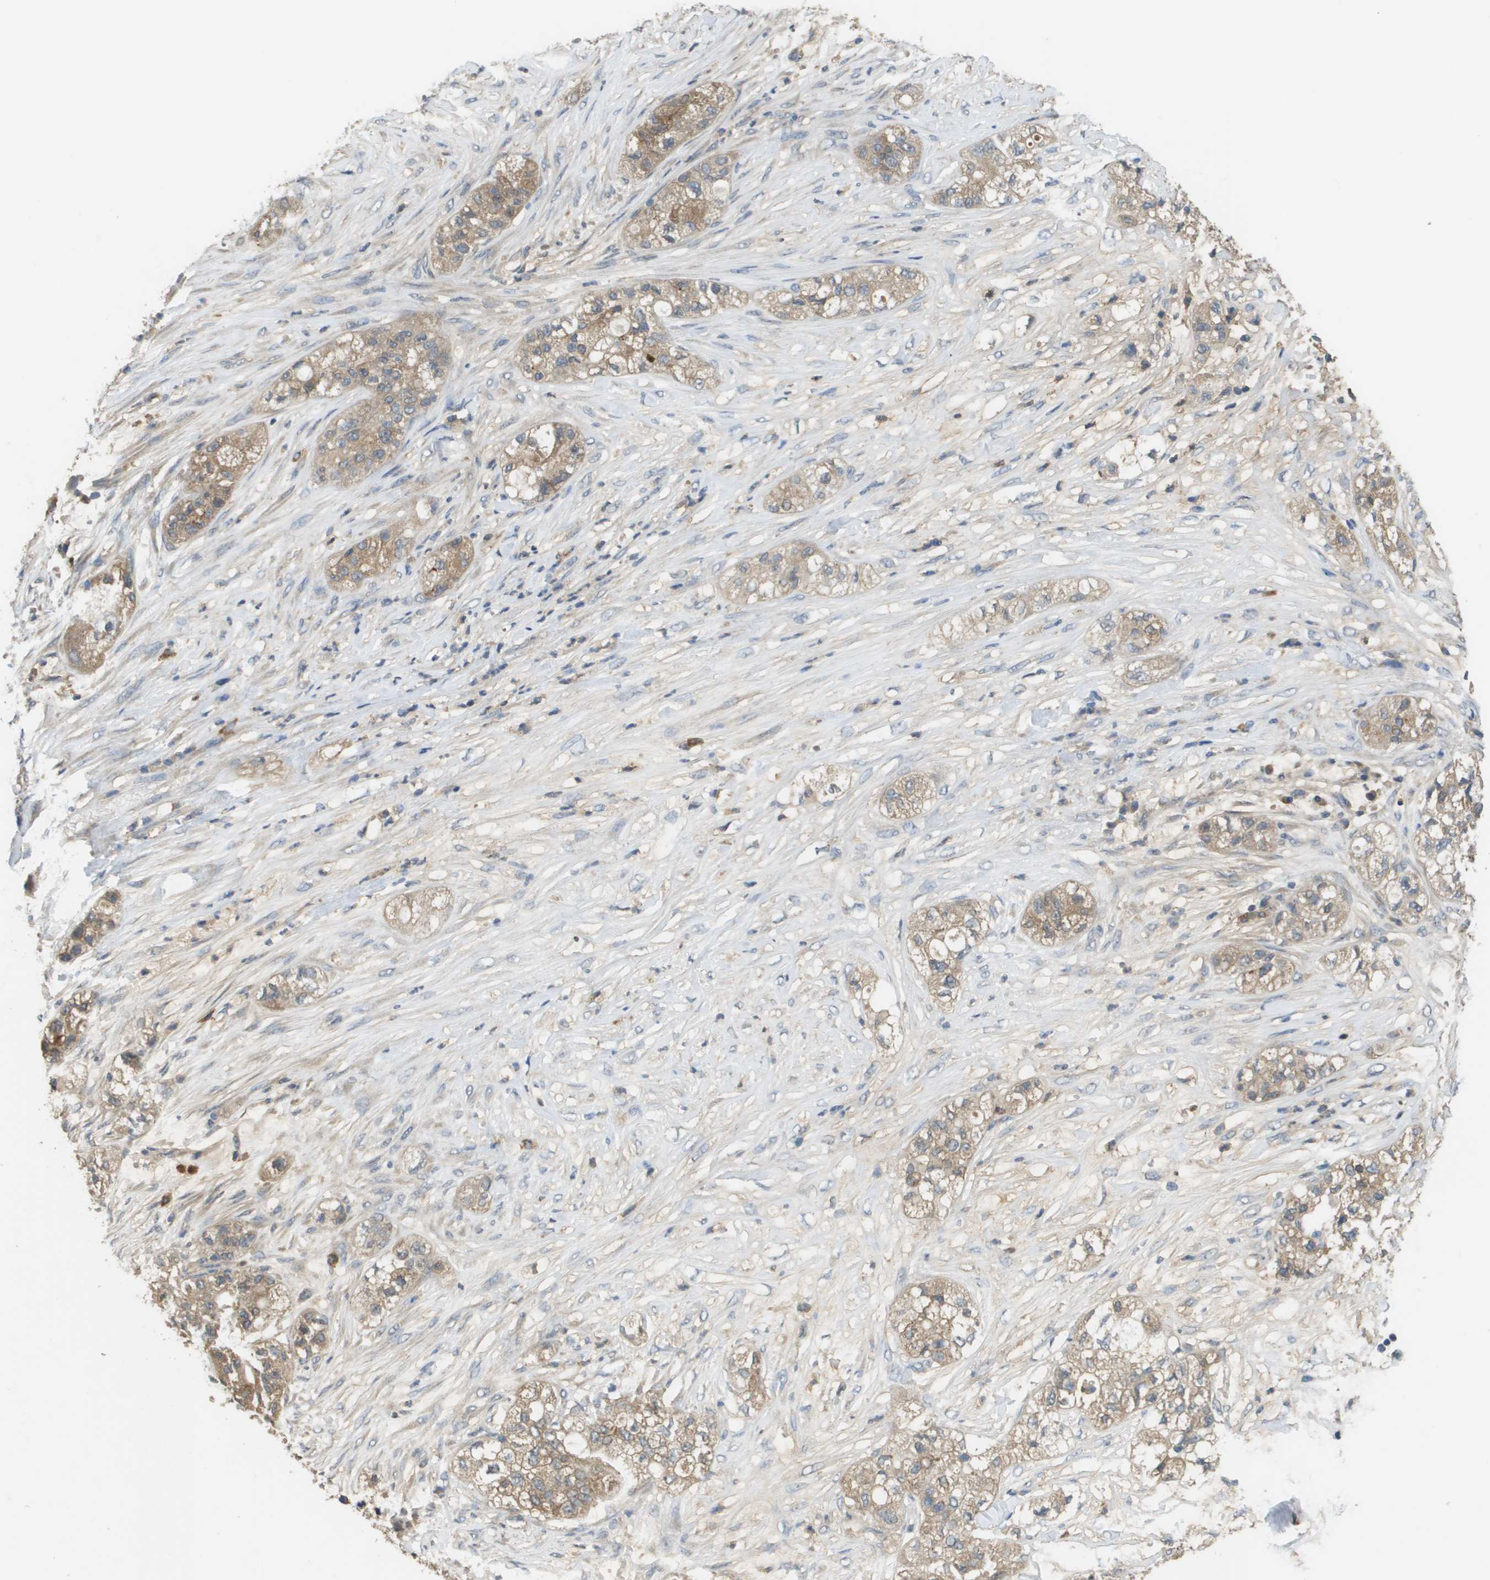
{"staining": {"intensity": "weak", "quantity": ">75%", "location": "cytoplasmic/membranous"}, "tissue": "pancreatic cancer", "cell_type": "Tumor cells", "image_type": "cancer", "snomed": [{"axis": "morphology", "description": "Adenocarcinoma, NOS"}, {"axis": "topography", "description": "Pancreas"}], "caption": "This is an image of immunohistochemistry (IHC) staining of pancreatic cancer (adenocarcinoma), which shows weak expression in the cytoplasmic/membranous of tumor cells.", "gene": "RAB27B", "patient": {"sex": "female", "age": 78}}